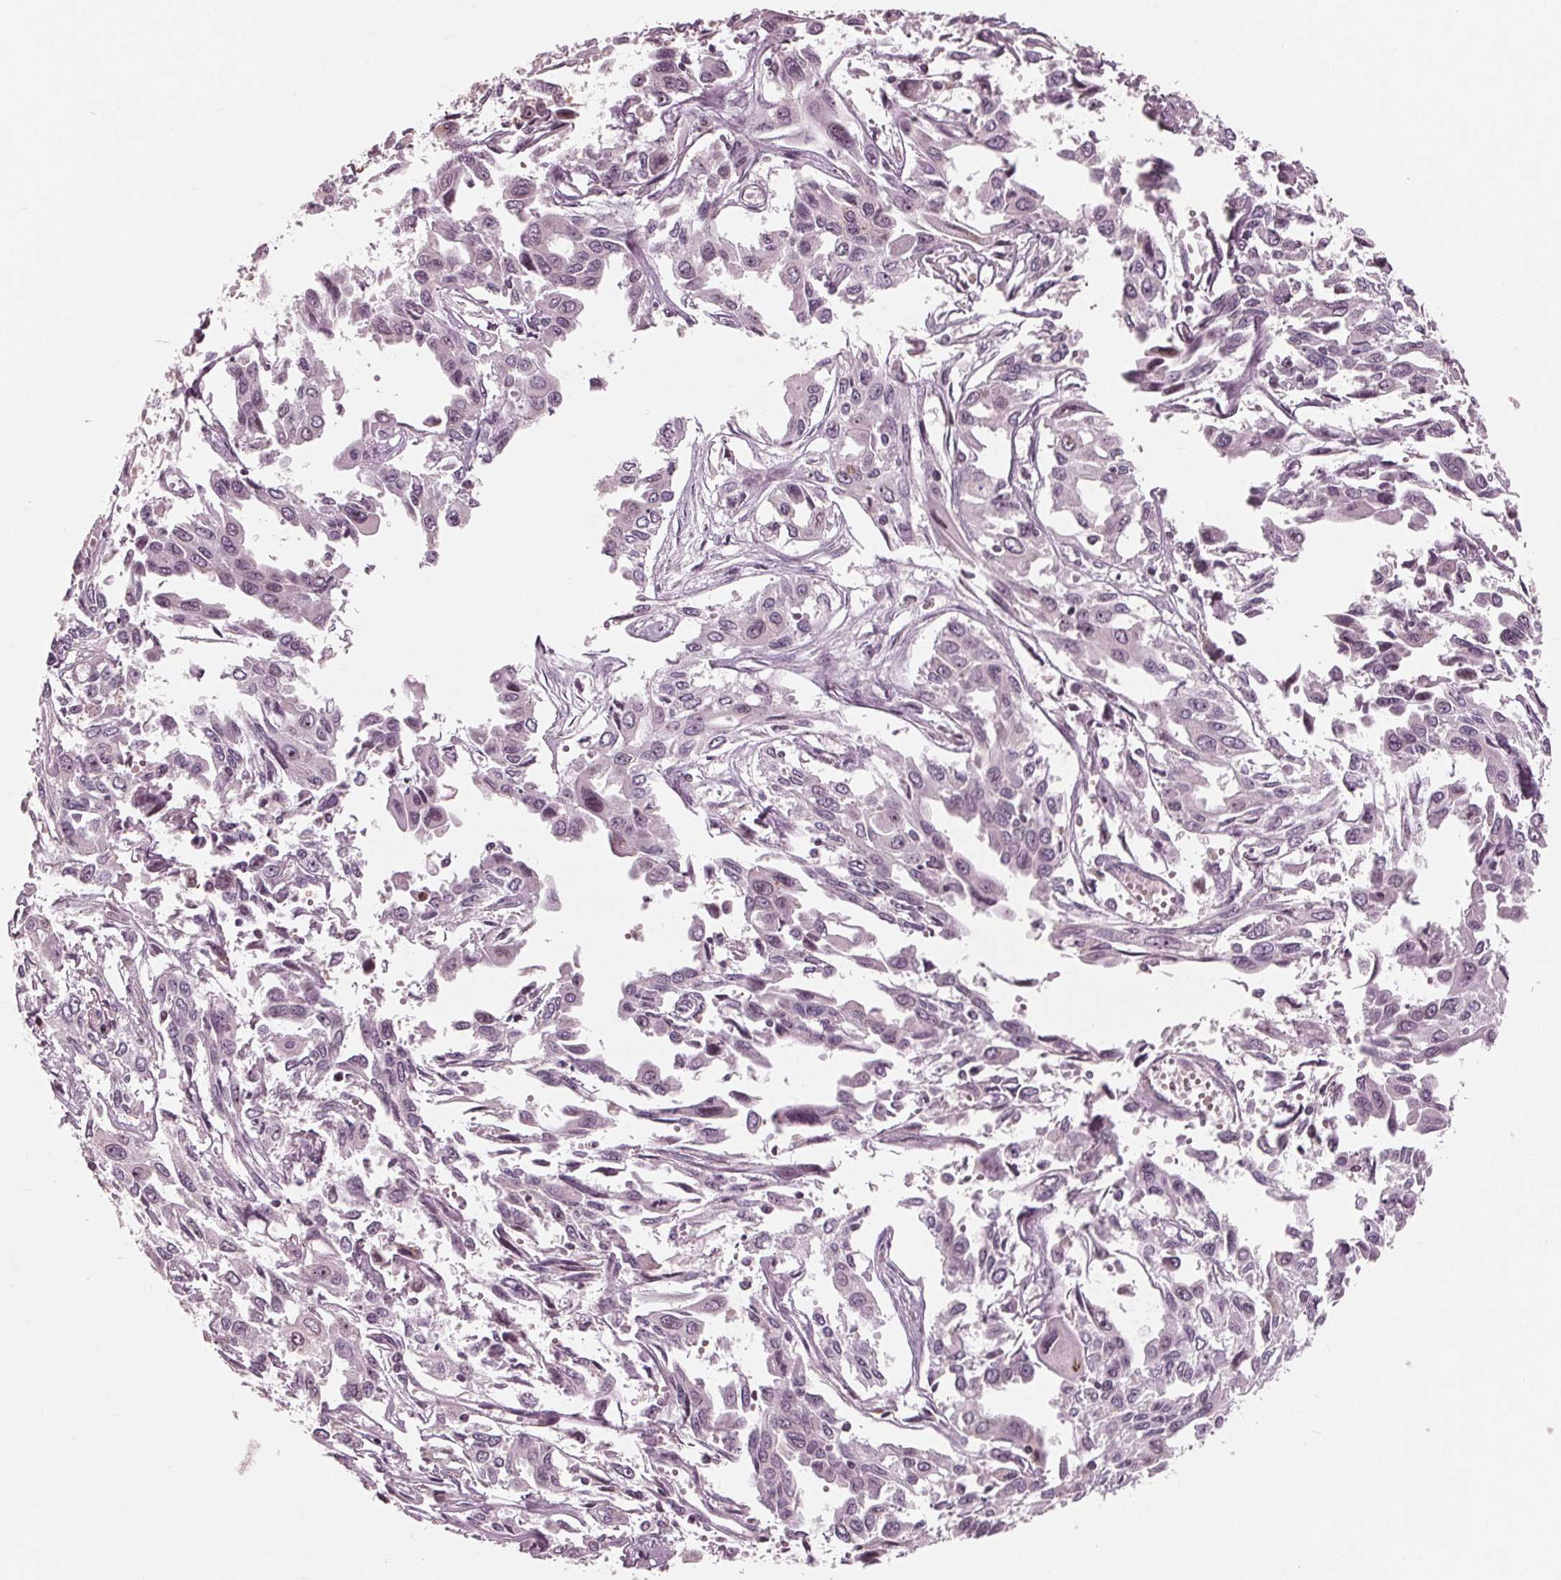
{"staining": {"intensity": "negative", "quantity": "none", "location": "none"}, "tissue": "pancreatic cancer", "cell_type": "Tumor cells", "image_type": "cancer", "snomed": [{"axis": "morphology", "description": "Adenocarcinoma, NOS"}, {"axis": "topography", "description": "Pancreas"}], "caption": "Immunohistochemical staining of adenocarcinoma (pancreatic) demonstrates no significant positivity in tumor cells.", "gene": "NUP210", "patient": {"sex": "female", "age": 55}}